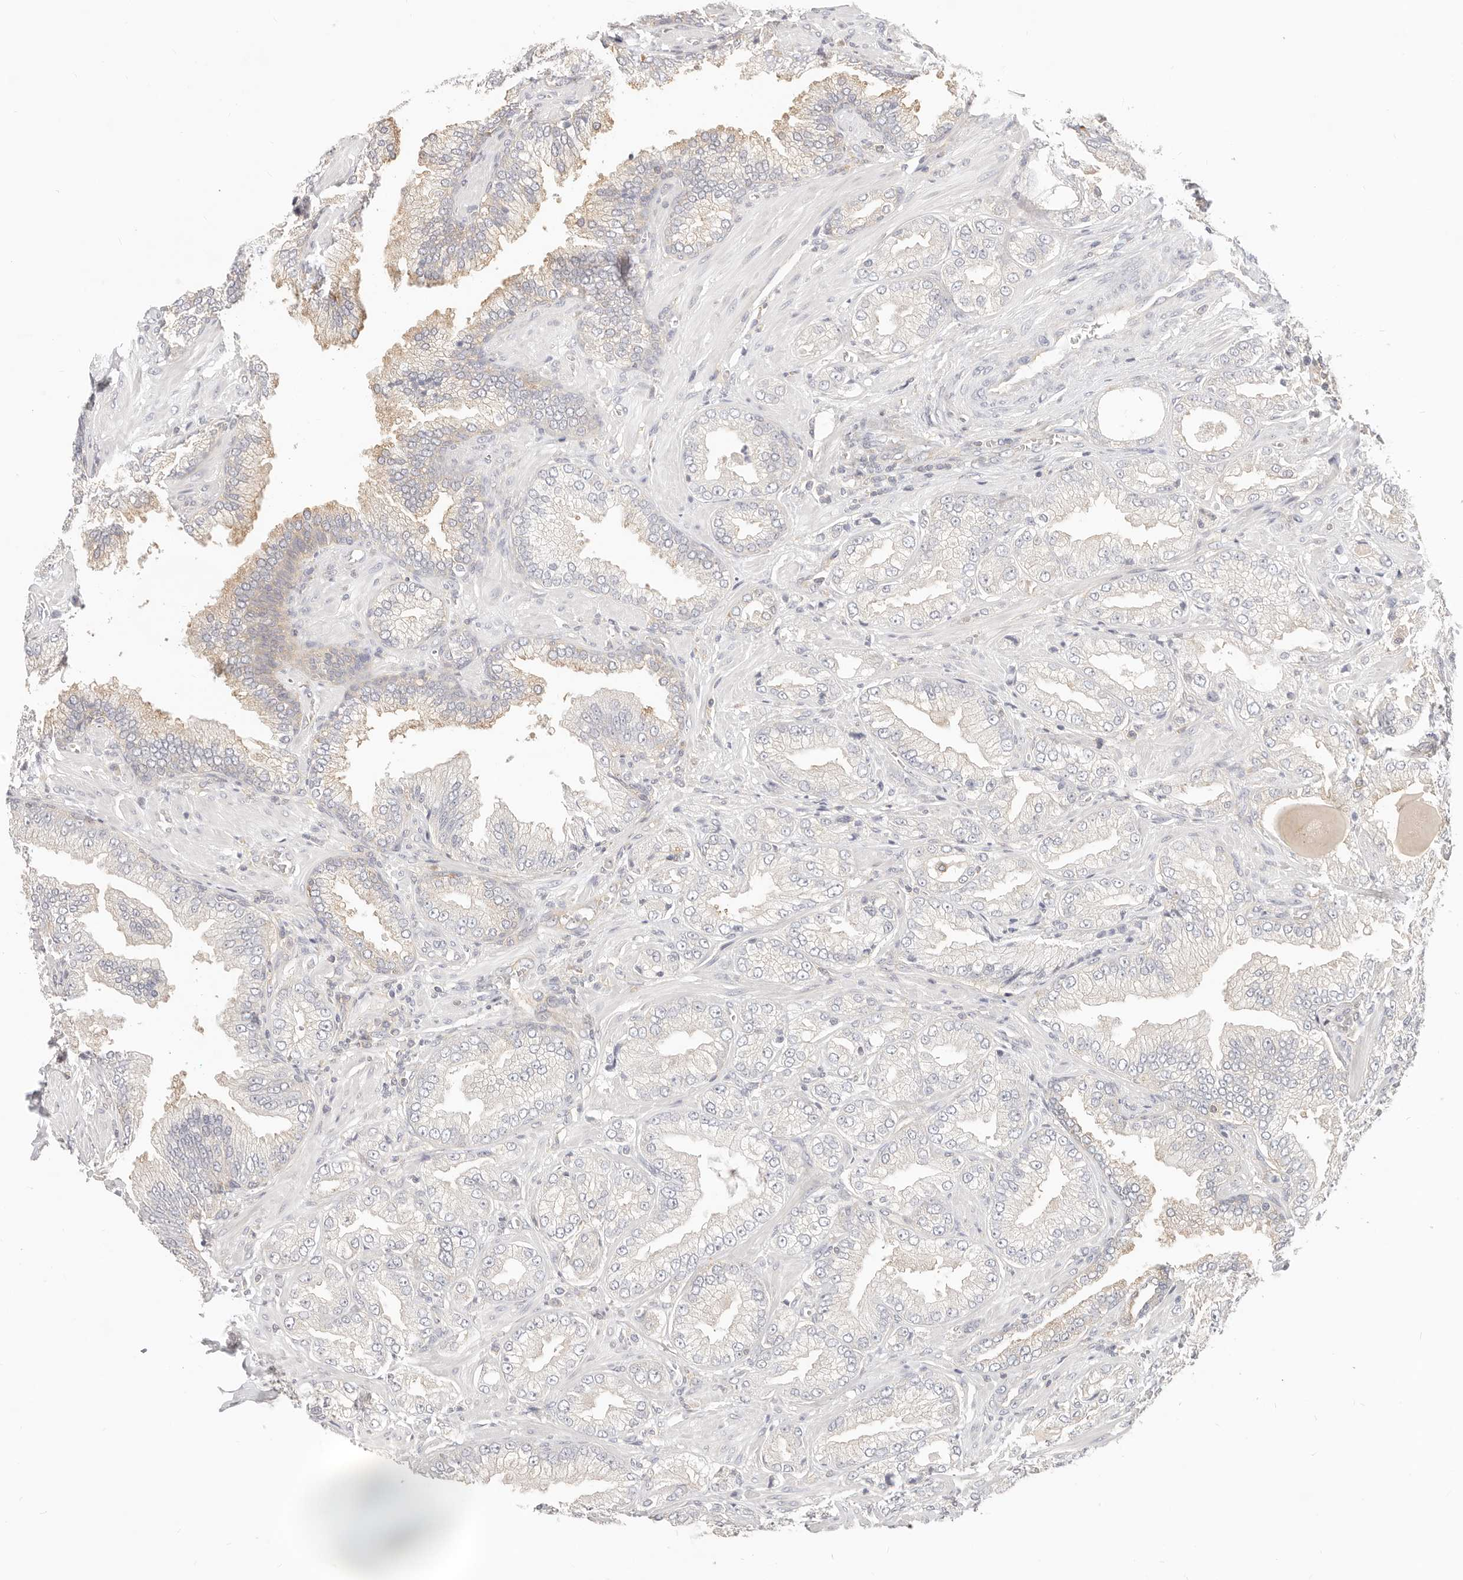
{"staining": {"intensity": "weak", "quantity": "<25%", "location": "cytoplasmic/membranous"}, "tissue": "prostate cancer", "cell_type": "Tumor cells", "image_type": "cancer", "snomed": [{"axis": "morphology", "description": "Adenocarcinoma, Low grade"}, {"axis": "topography", "description": "Prostate"}], "caption": "A high-resolution image shows immunohistochemistry staining of prostate cancer, which displays no significant expression in tumor cells.", "gene": "DTNBP1", "patient": {"sex": "male", "age": 62}}